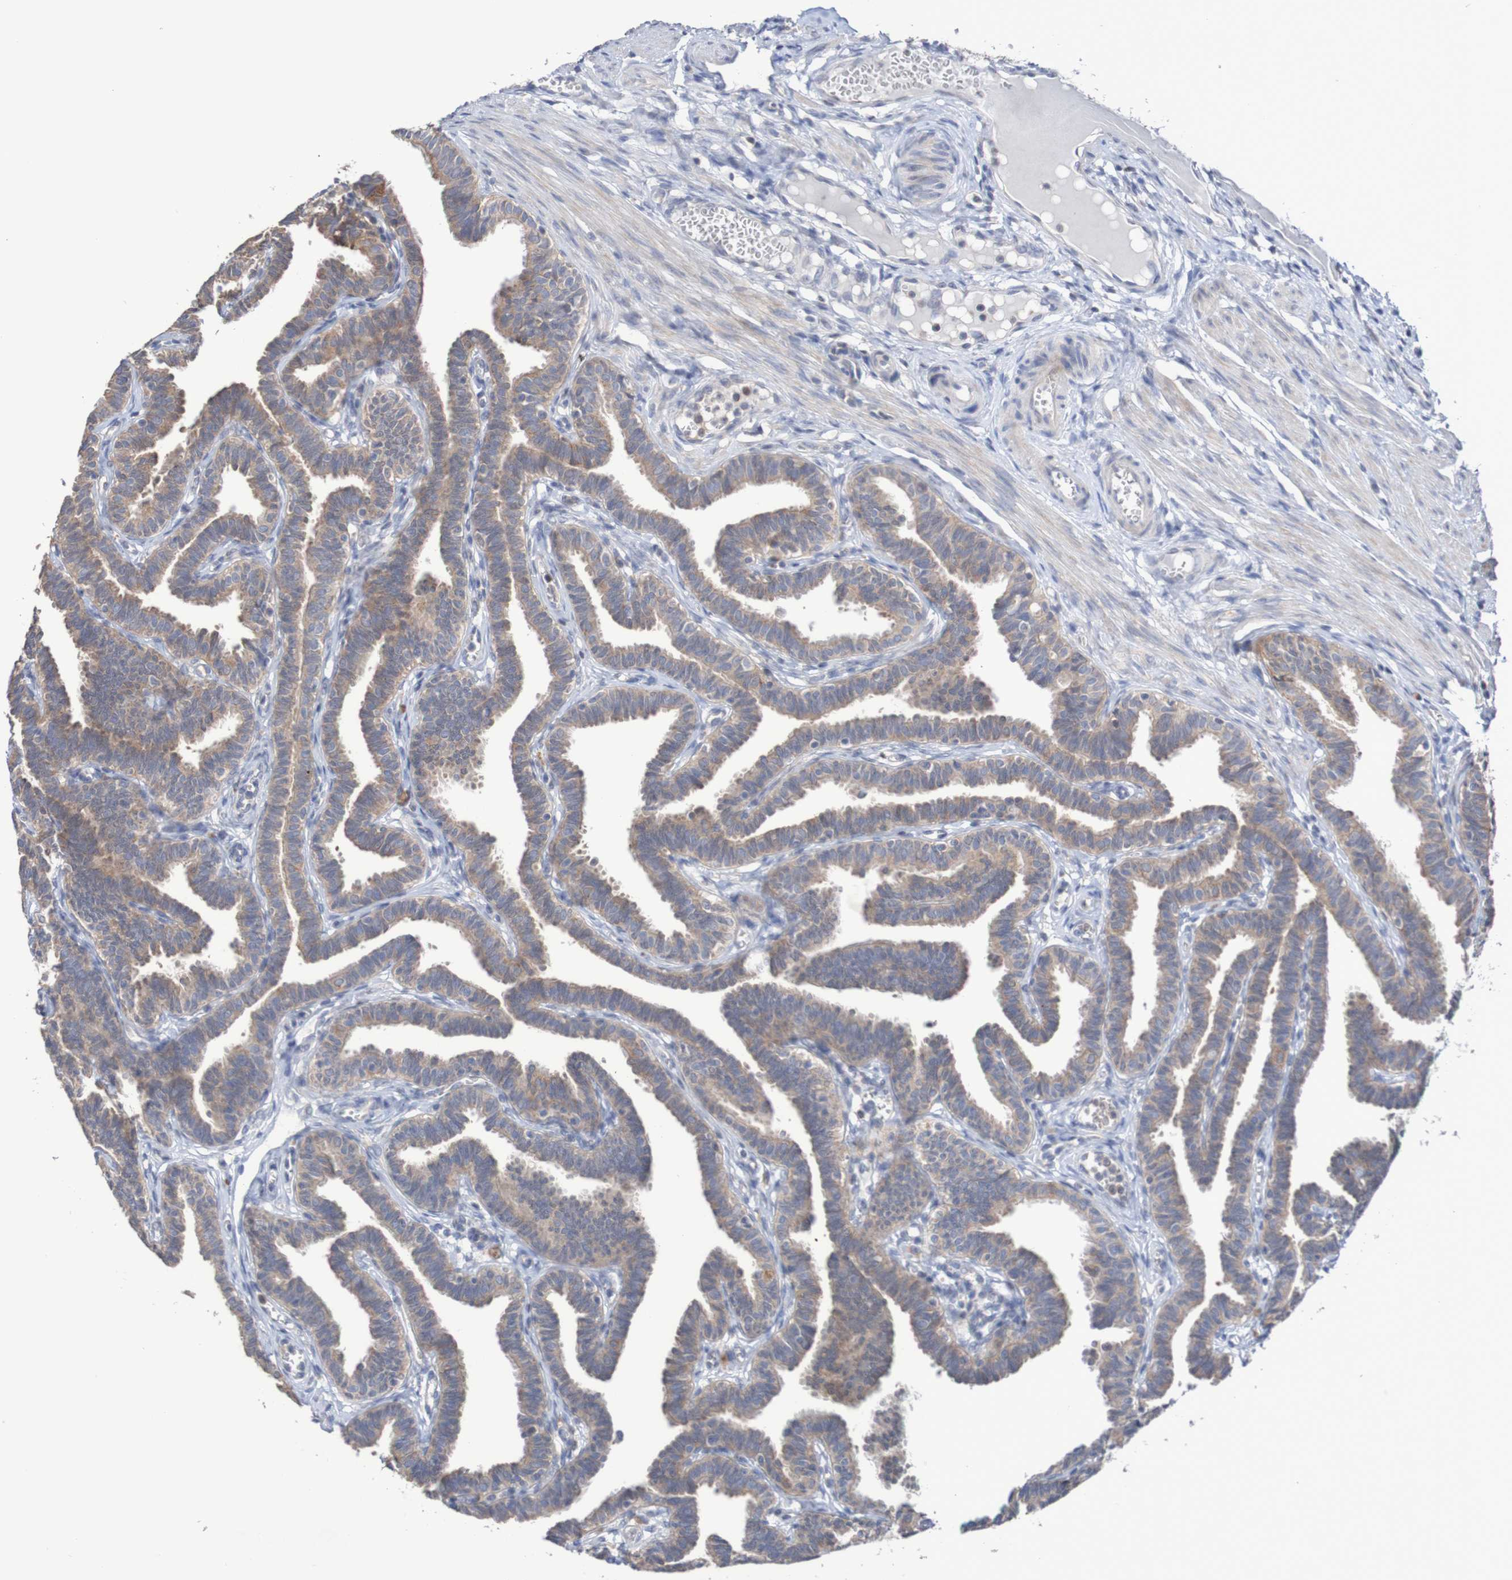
{"staining": {"intensity": "moderate", "quantity": ">75%", "location": "cytoplasmic/membranous"}, "tissue": "fallopian tube", "cell_type": "Glandular cells", "image_type": "normal", "snomed": [{"axis": "morphology", "description": "Normal tissue, NOS"}, {"axis": "topography", "description": "Fallopian tube"}, {"axis": "topography", "description": "Ovary"}], "caption": "Fallopian tube stained with immunohistochemistry (IHC) shows moderate cytoplasmic/membranous positivity in approximately >75% of glandular cells. Nuclei are stained in blue.", "gene": "C3orf18", "patient": {"sex": "female", "age": 23}}